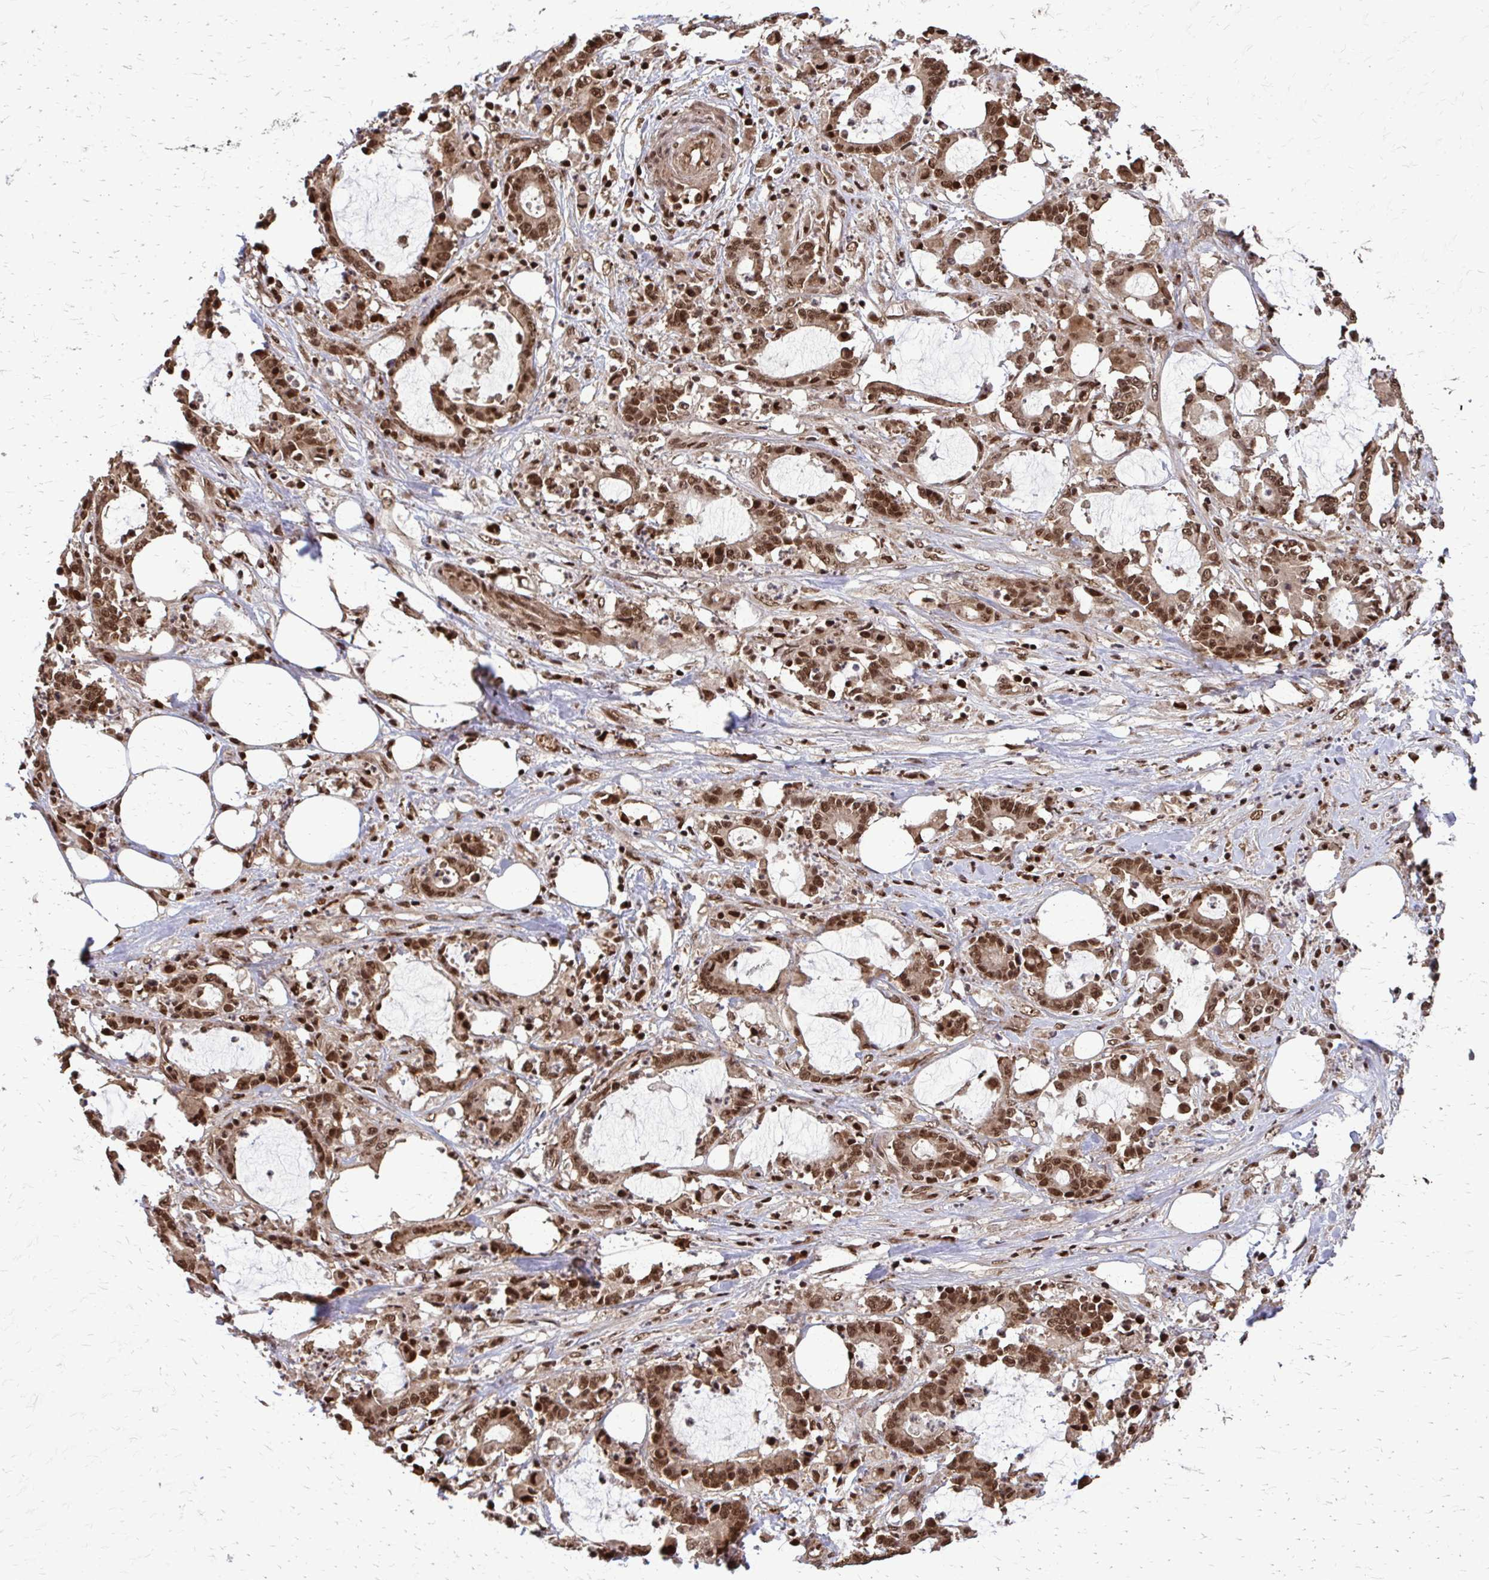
{"staining": {"intensity": "strong", "quantity": ">75%", "location": "nuclear"}, "tissue": "stomach cancer", "cell_type": "Tumor cells", "image_type": "cancer", "snomed": [{"axis": "morphology", "description": "Adenocarcinoma, NOS"}, {"axis": "topography", "description": "Stomach, upper"}], "caption": "DAB immunohistochemical staining of human stomach cancer exhibits strong nuclear protein positivity in about >75% of tumor cells.", "gene": "SS18", "patient": {"sex": "male", "age": 68}}